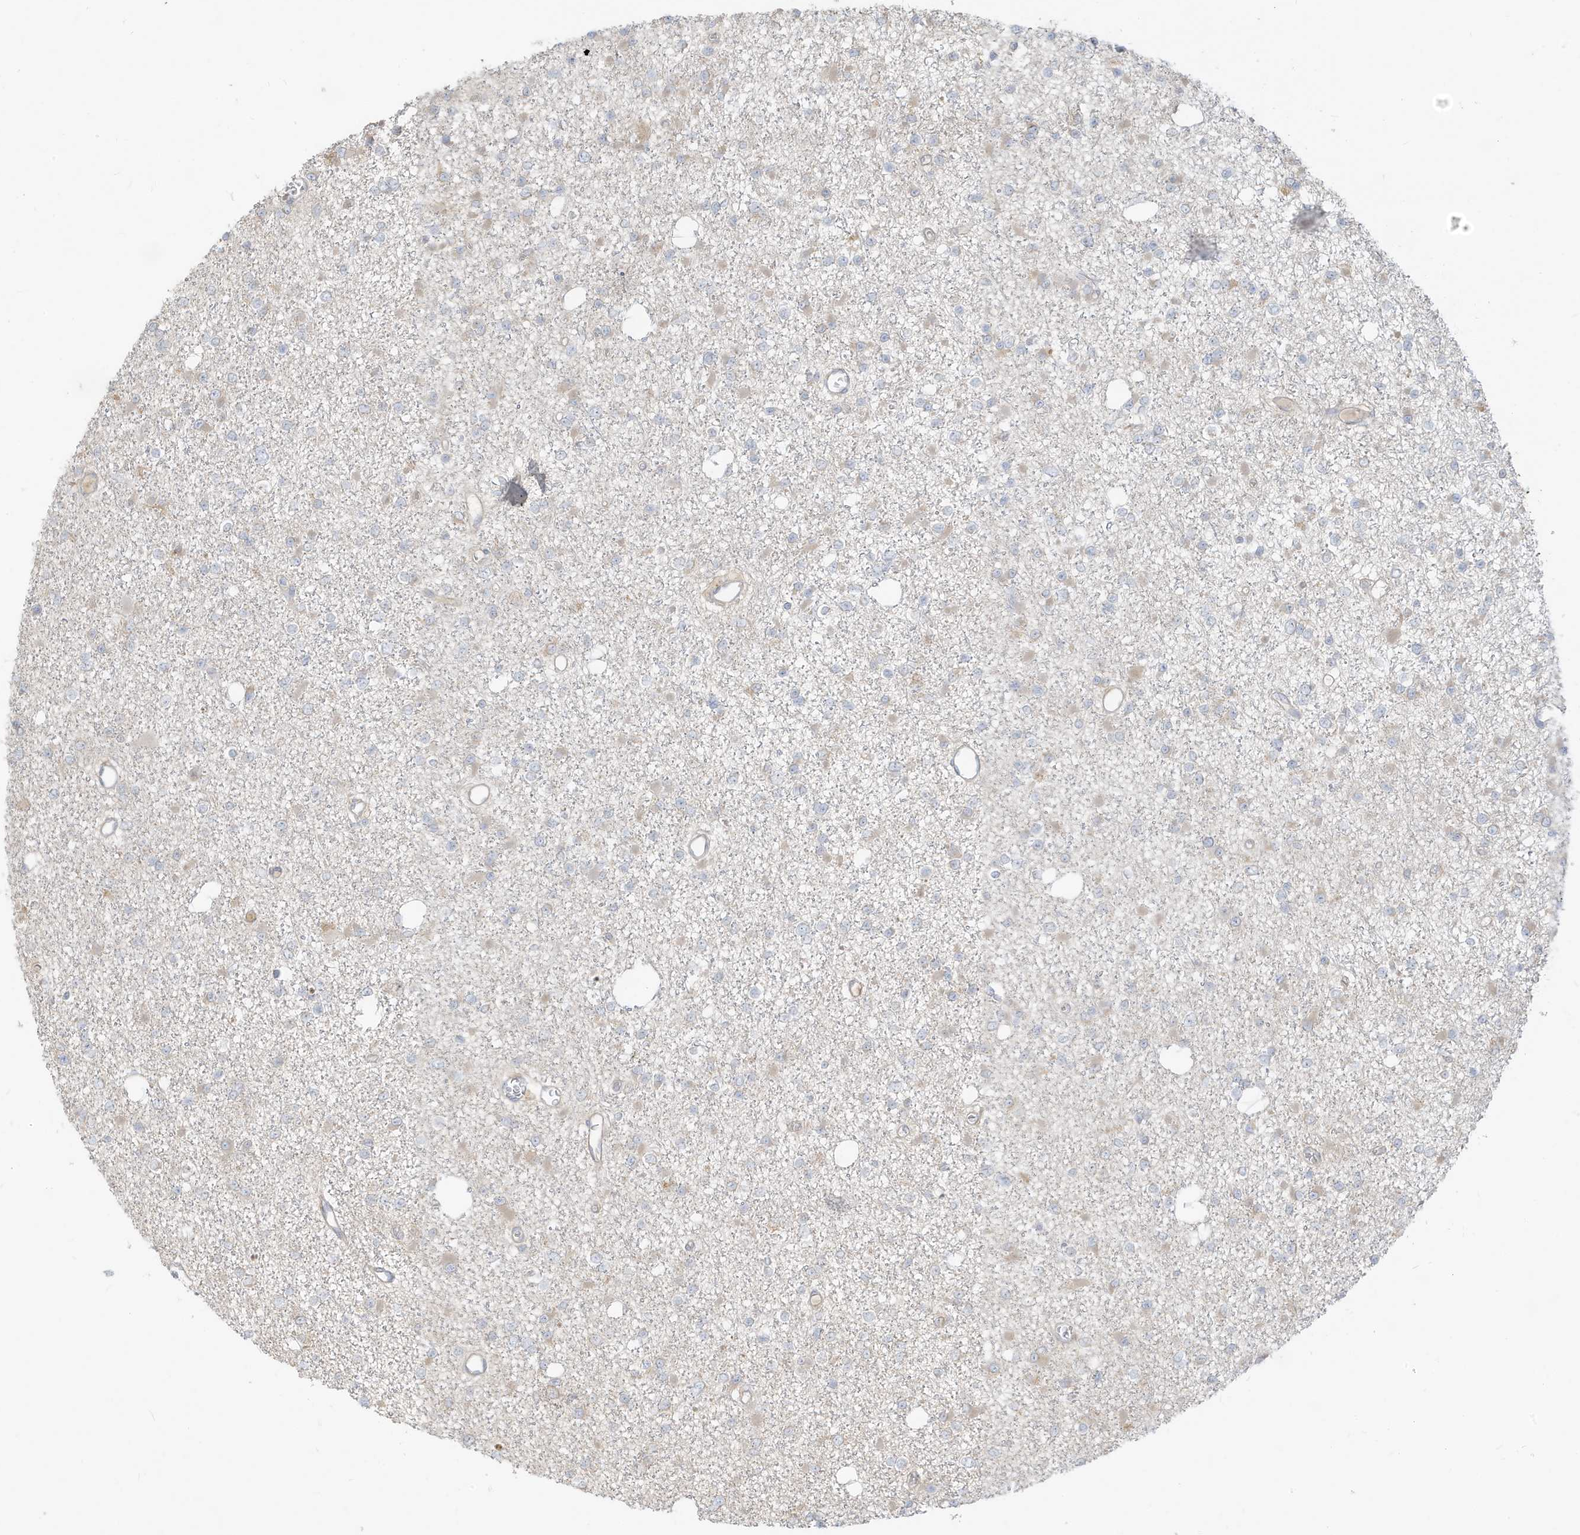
{"staining": {"intensity": "negative", "quantity": "none", "location": "none"}, "tissue": "glioma", "cell_type": "Tumor cells", "image_type": "cancer", "snomed": [{"axis": "morphology", "description": "Glioma, malignant, Low grade"}, {"axis": "topography", "description": "Brain"}], "caption": "This is an IHC micrograph of human malignant glioma (low-grade). There is no expression in tumor cells.", "gene": "MCOLN1", "patient": {"sex": "female", "age": 22}}